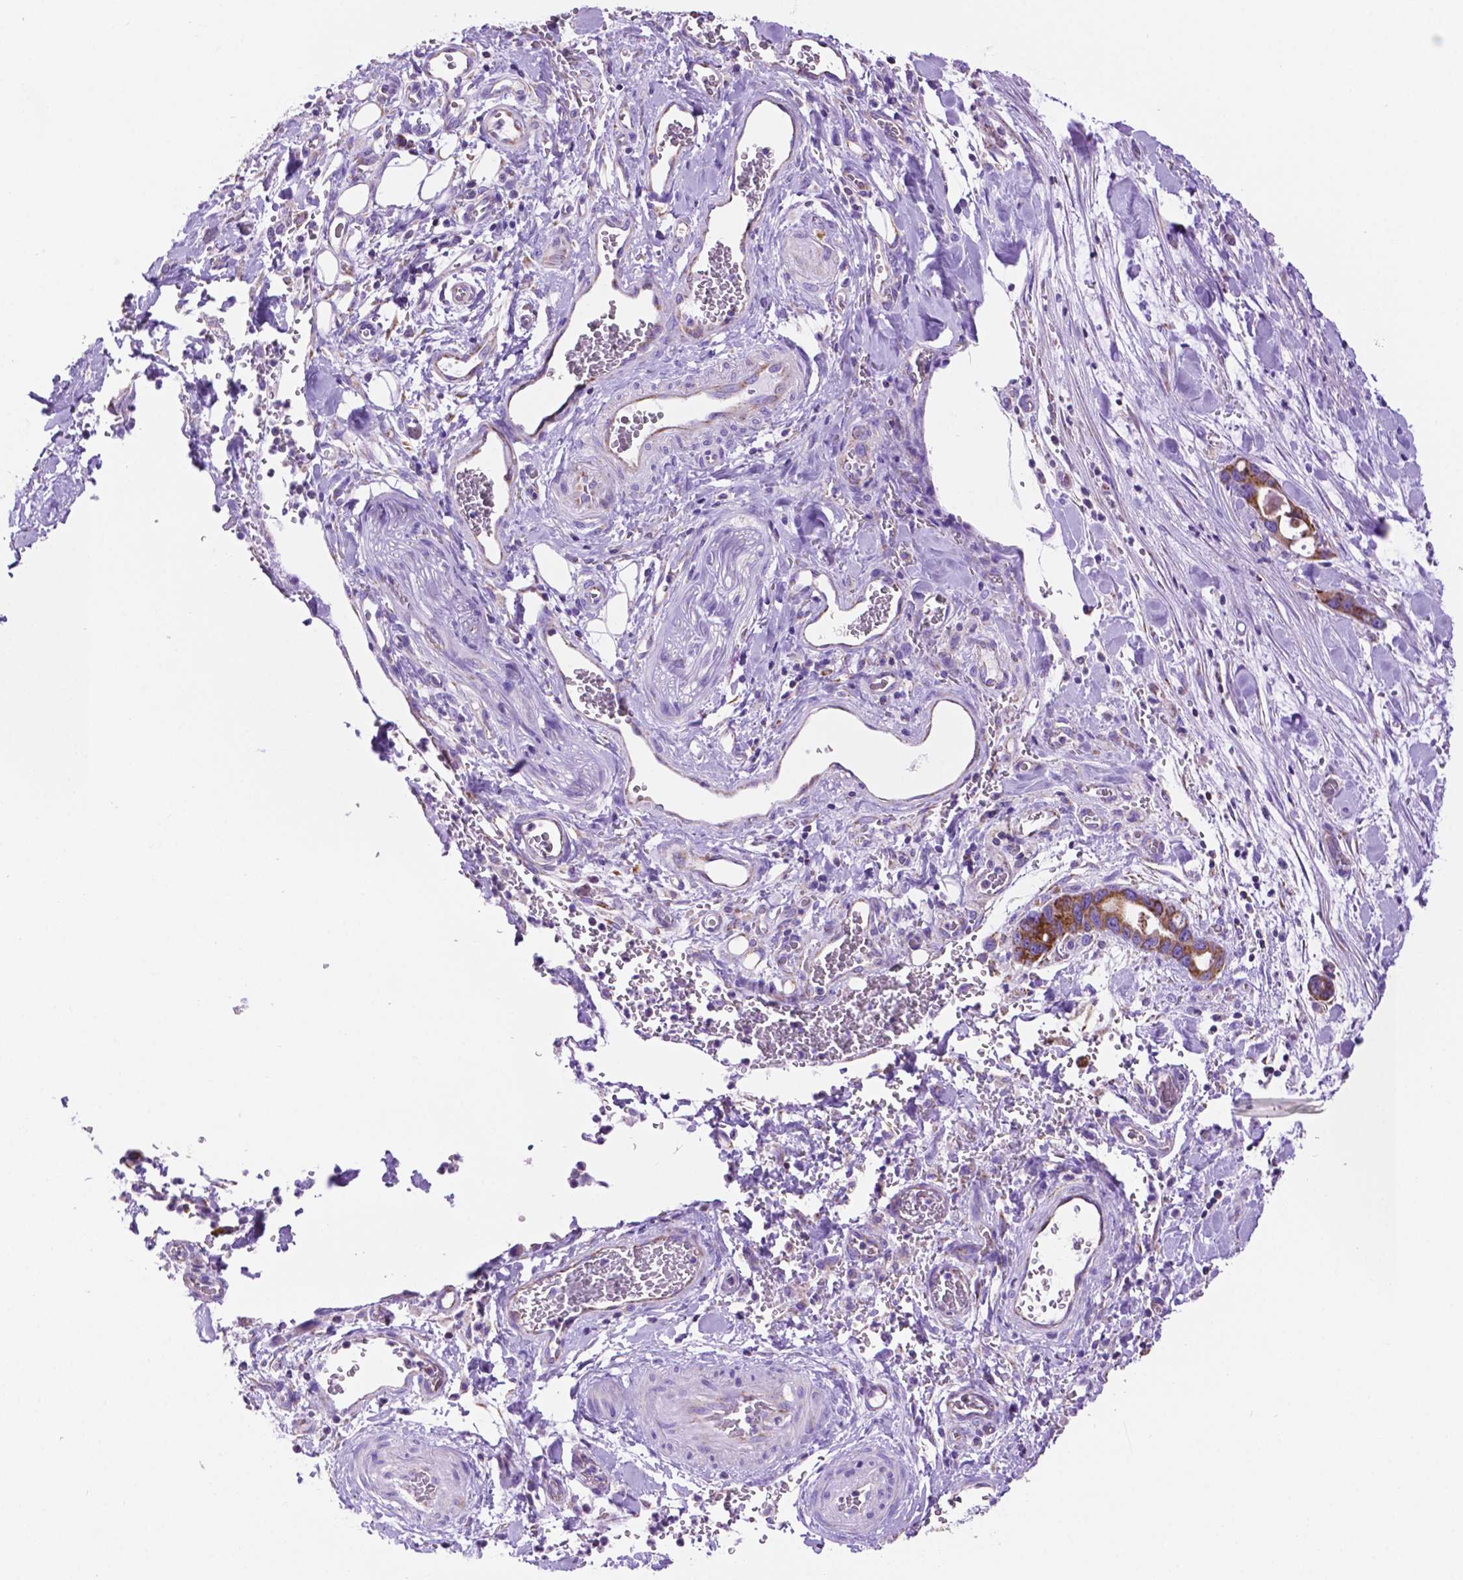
{"staining": {"intensity": "strong", "quantity": ">75%", "location": "cytoplasmic/membranous"}, "tissue": "stomach cancer", "cell_type": "Tumor cells", "image_type": "cancer", "snomed": [{"axis": "morphology", "description": "Normal tissue, NOS"}, {"axis": "morphology", "description": "Adenocarcinoma, NOS"}, {"axis": "topography", "description": "Esophagus"}, {"axis": "topography", "description": "Stomach, upper"}], "caption": "Brown immunohistochemical staining in human stomach adenocarcinoma exhibits strong cytoplasmic/membranous expression in approximately >75% of tumor cells. (Stains: DAB in brown, nuclei in blue, Microscopy: brightfield microscopy at high magnification).", "gene": "GDPD5", "patient": {"sex": "male", "age": 74}}